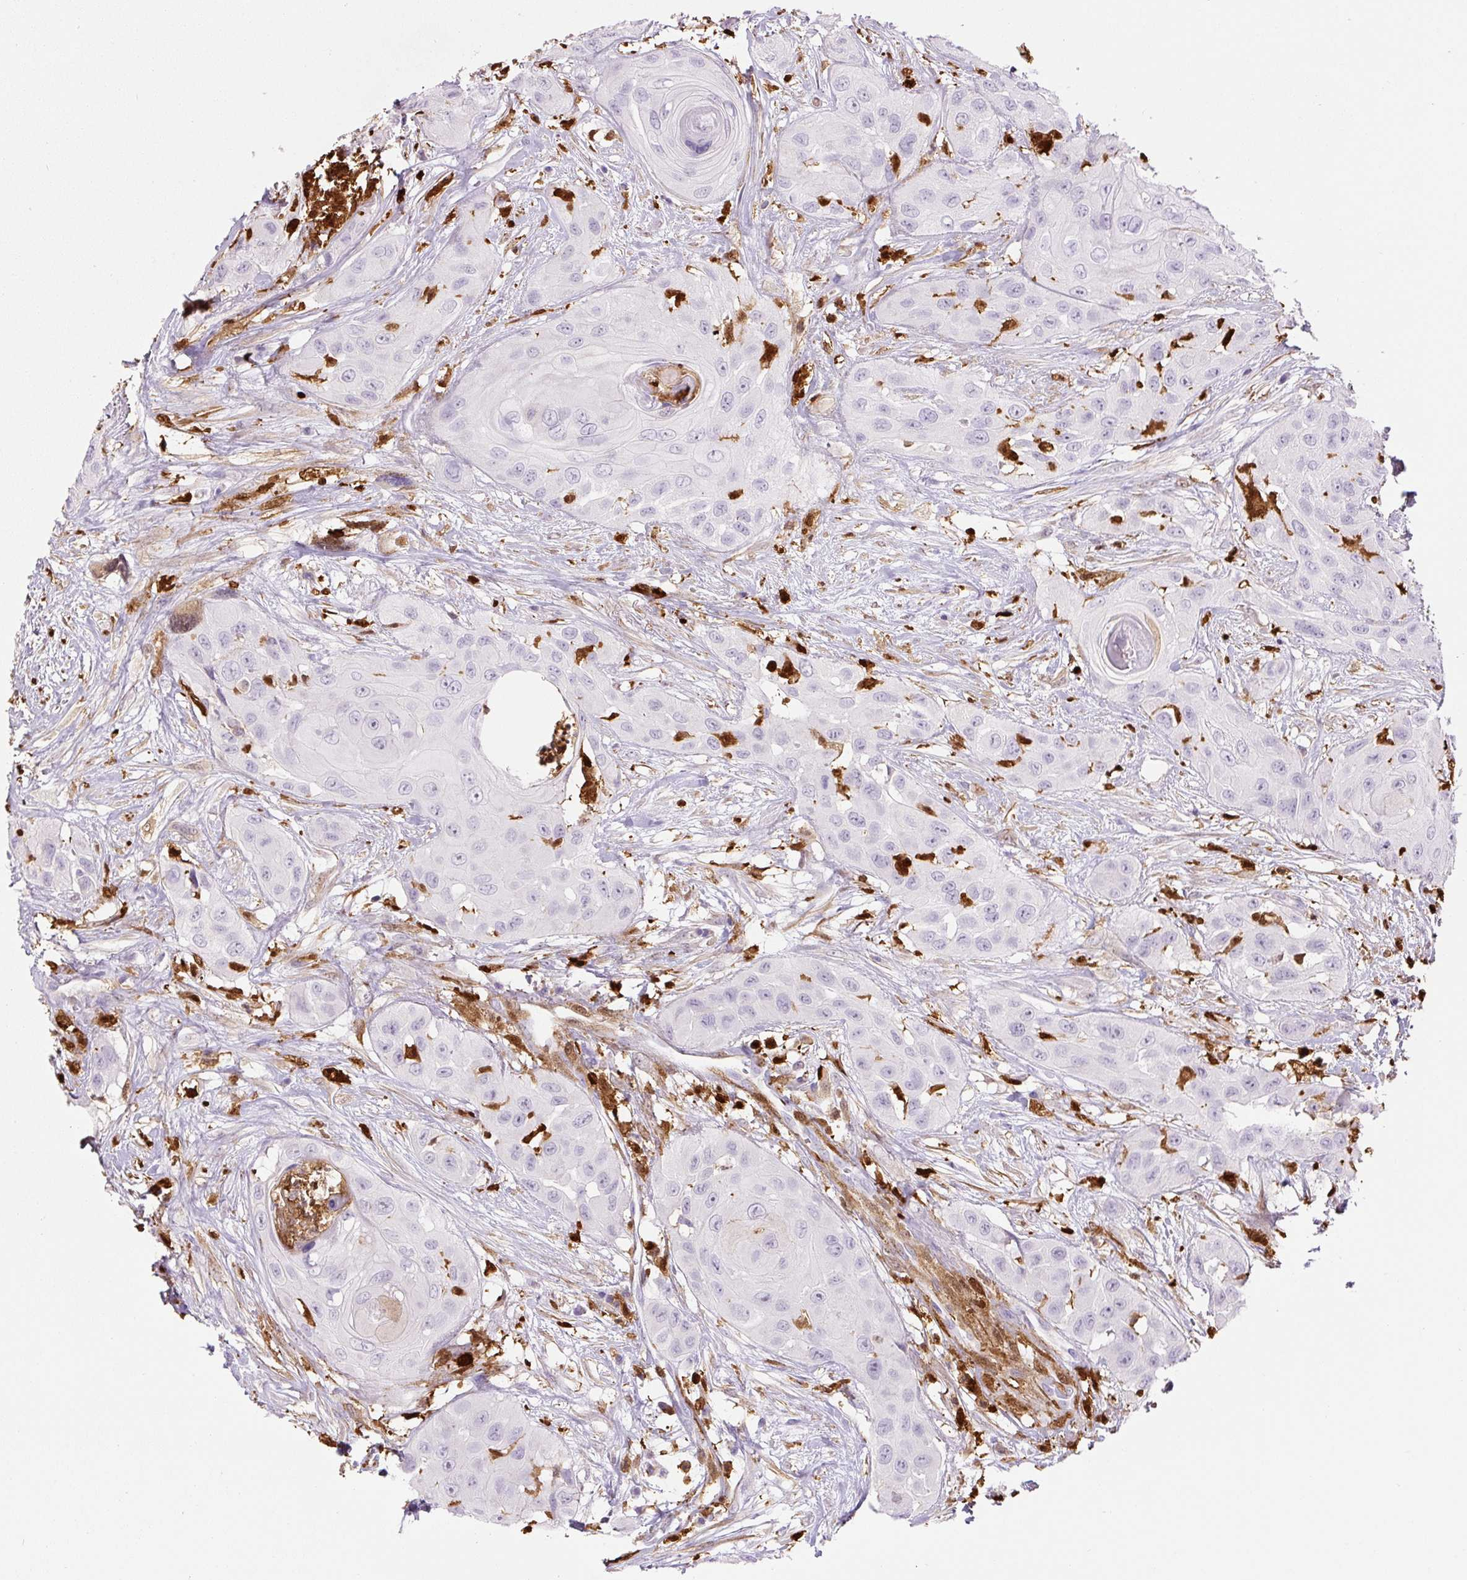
{"staining": {"intensity": "negative", "quantity": "none", "location": "none"}, "tissue": "head and neck cancer", "cell_type": "Tumor cells", "image_type": "cancer", "snomed": [{"axis": "morphology", "description": "Squamous cell carcinoma, NOS"}, {"axis": "topography", "description": "Head-Neck"}], "caption": "Immunohistochemistry photomicrograph of human head and neck cancer (squamous cell carcinoma) stained for a protein (brown), which demonstrates no expression in tumor cells. (DAB immunohistochemistry visualized using brightfield microscopy, high magnification).", "gene": "S100A4", "patient": {"sex": "male", "age": 83}}